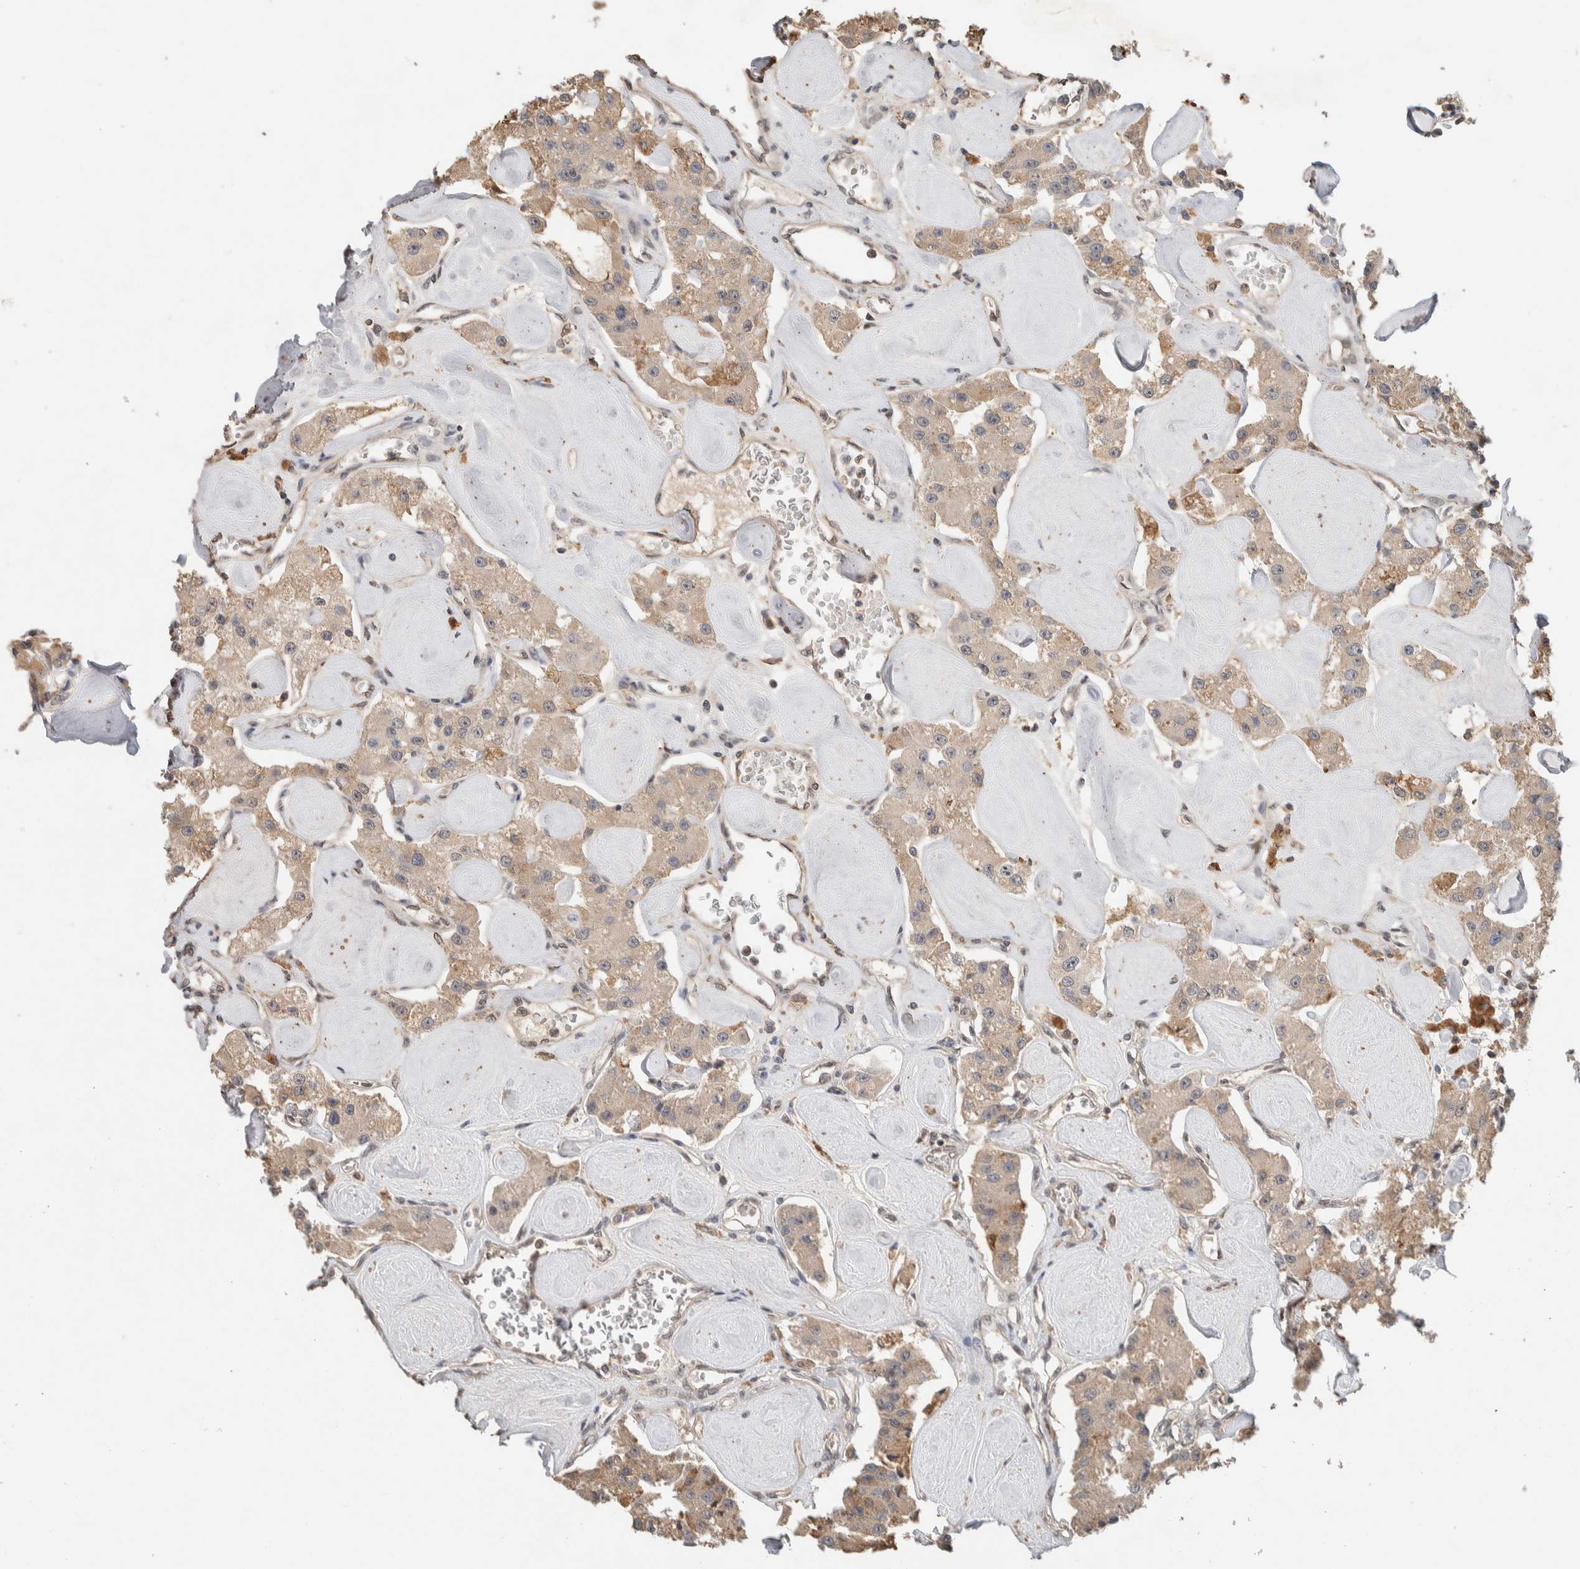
{"staining": {"intensity": "moderate", "quantity": ">75%", "location": "cytoplasmic/membranous"}, "tissue": "carcinoid", "cell_type": "Tumor cells", "image_type": "cancer", "snomed": [{"axis": "morphology", "description": "Carcinoid, malignant, NOS"}, {"axis": "topography", "description": "Pancreas"}], "caption": "IHC photomicrograph of neoplastic tissue: human malignant carcinoid stained using IHC displays medium levels of moderate protein expression localized specifically in the cytoplasmic/membranous of tumor cells, appearing as a cytoplasmic/membranous brown color.", "gene": "CYSRT1", "patient": {"sex": "male", "age": 41}}